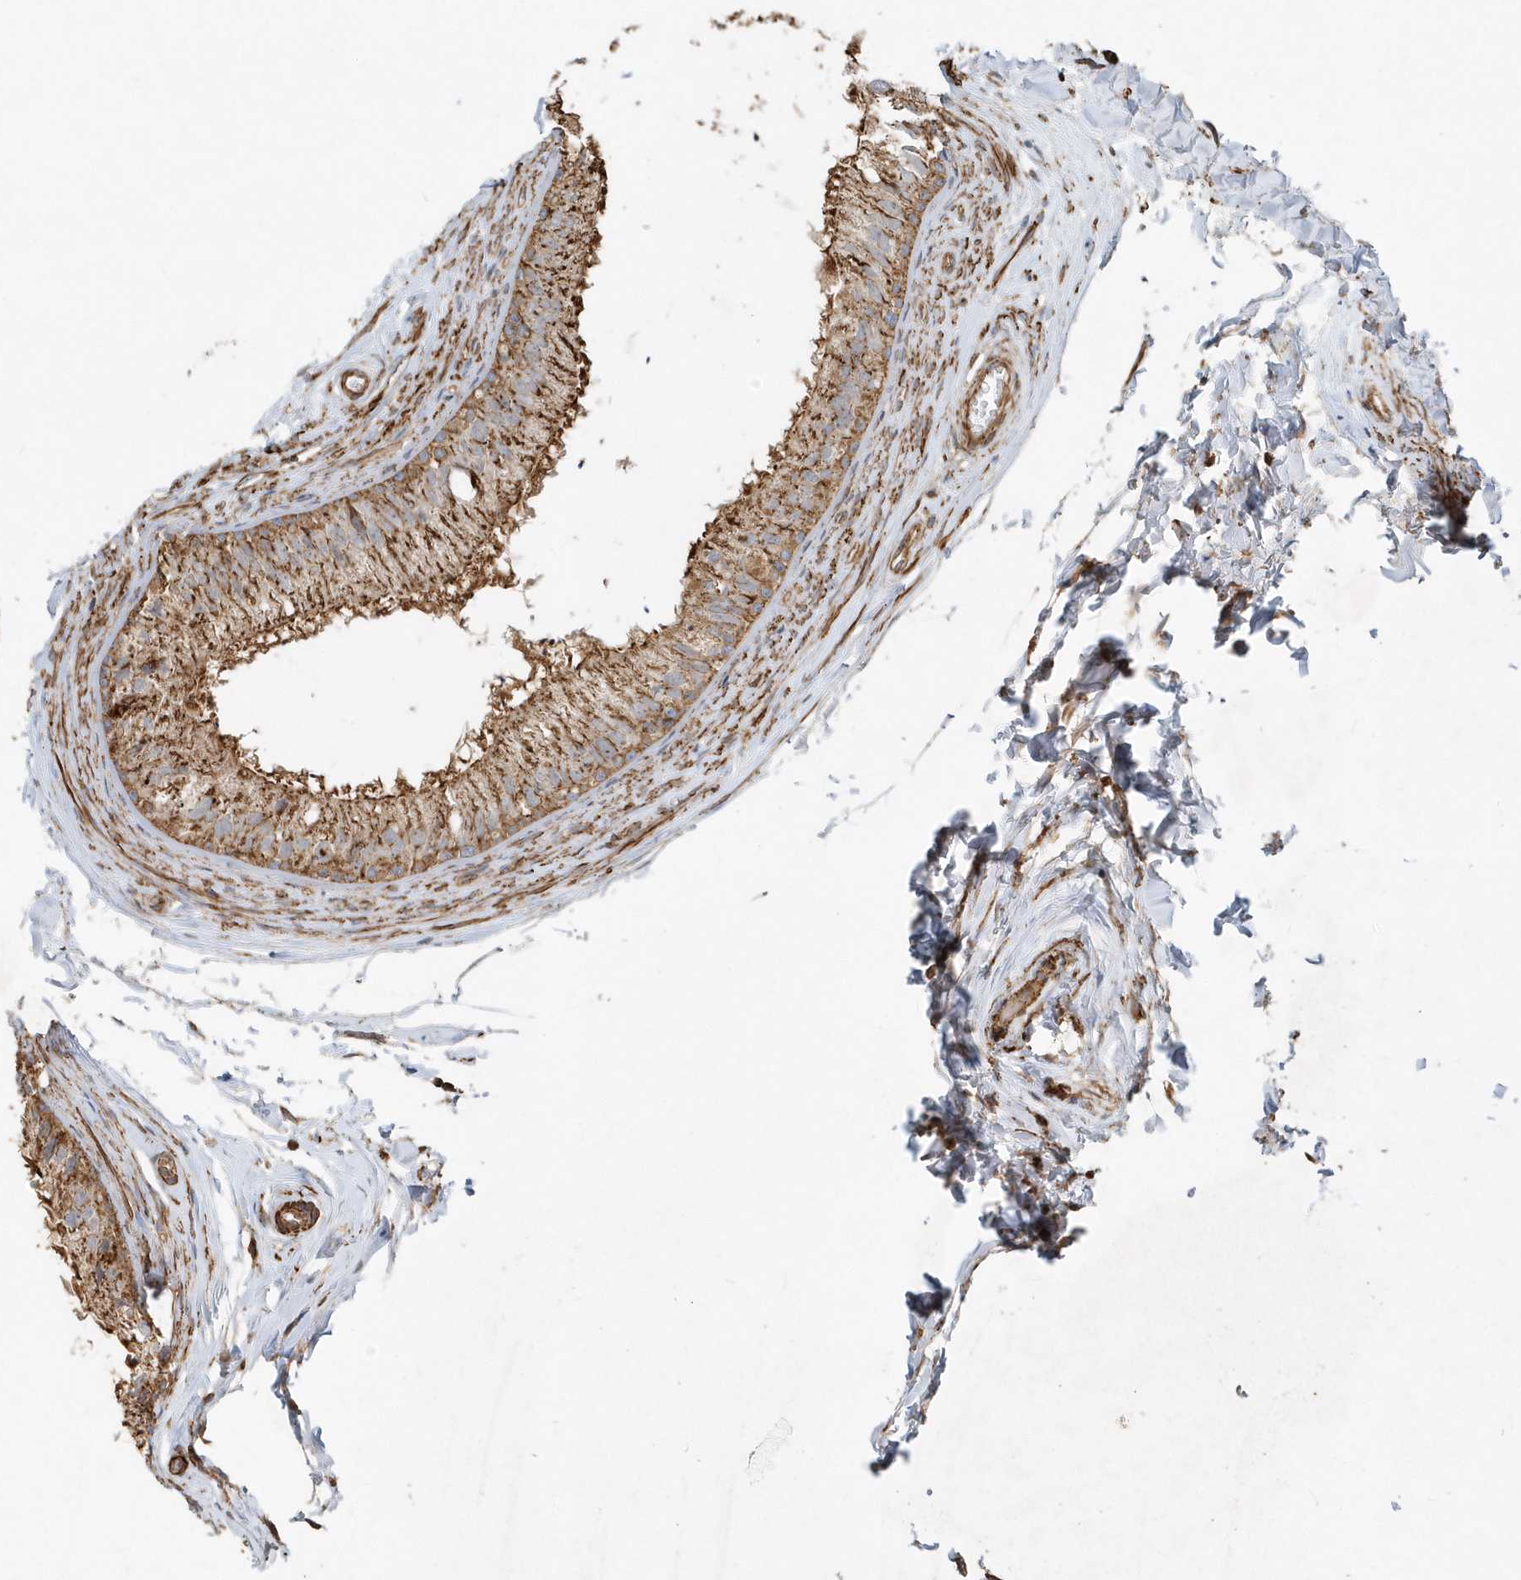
{"staining": {"intensity": "moderate", "quantity": ">75%", "location": "cytoplasmic/membranous"}, "tissue": "epididymis", "cell_type": "Glandular cells", "image_type": "normal", "snomed": [{"axis": "morphology", "description": "Normal tissue, NOS"}, {"axis": "topography", "description": "Epididymis"}], "caption": "IHC staining of normal epididymis, which shows medium levels of moderate cytoplasmic/membranous positivity in approximately >75% of glandular cells indicating moderate cytoplasmic/membranous protein positivity. The staining was performed using DAB (brown) for protein detection and nuclei were counterstained in hematoxylin (blue).", "gene": "MMUT", "patient": {"sex": "male", "age": 56}}